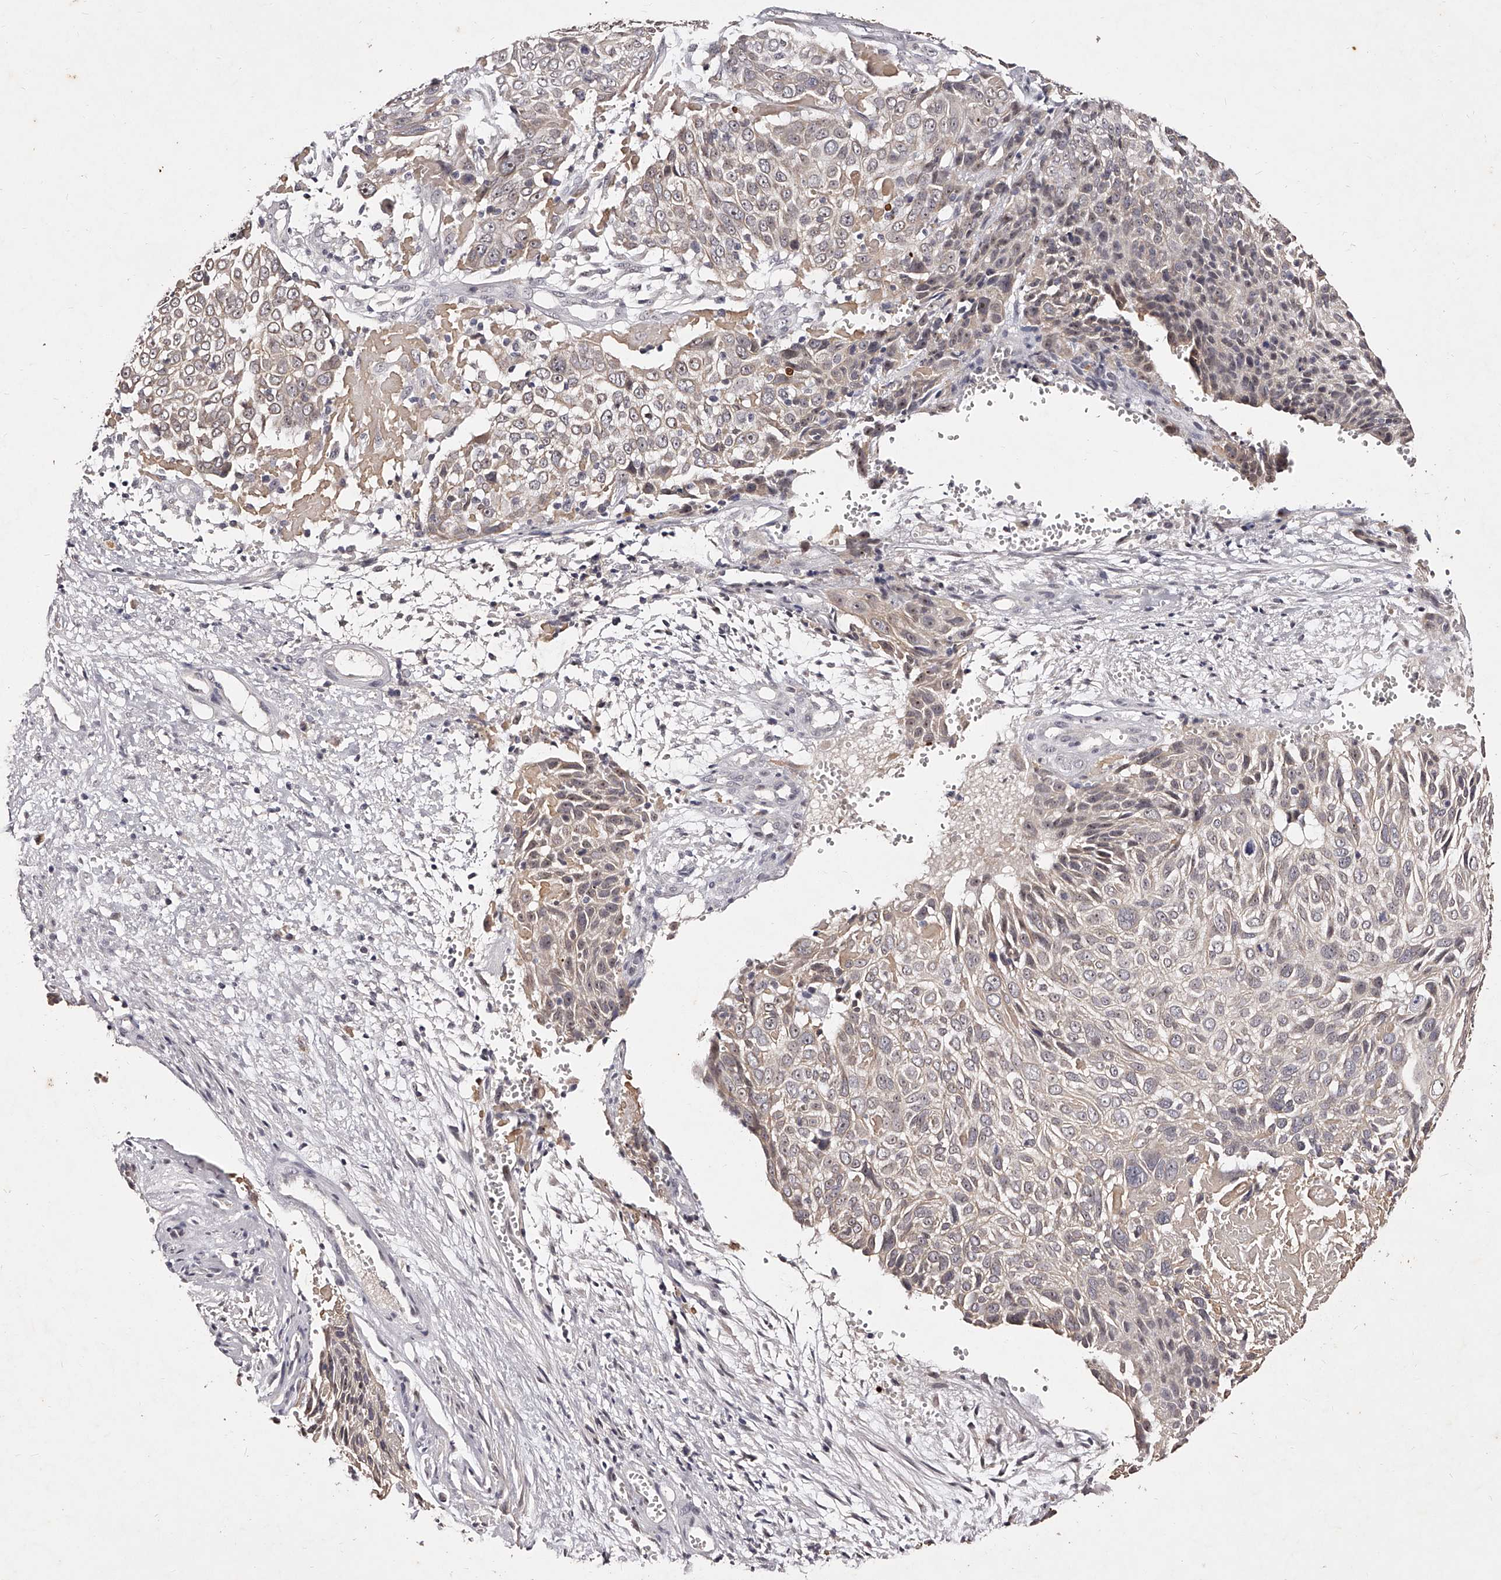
{"staining": {"intensity": "weak", "quantity": "25%-75%", "location": "cytoplasmic/membranous"}, "tissue": "cervical cancer", "cell_type": "Tumor cells", "image_type": "cancer", "snomed": [{"axis": "morphology", "description": "Squamous cell carcinoma, NOS"}, {"axis": "topography", "description": "Cervix"}], "caption": "Immunohistochemical staining of human cervical squamous cell carcinoma demonstrates weak cytoplasmic/membranous protein staining in about 25%-75% of tumor cells.", "gene": "PHACTR1", "patient": {"sex": "female", "age": 74}}